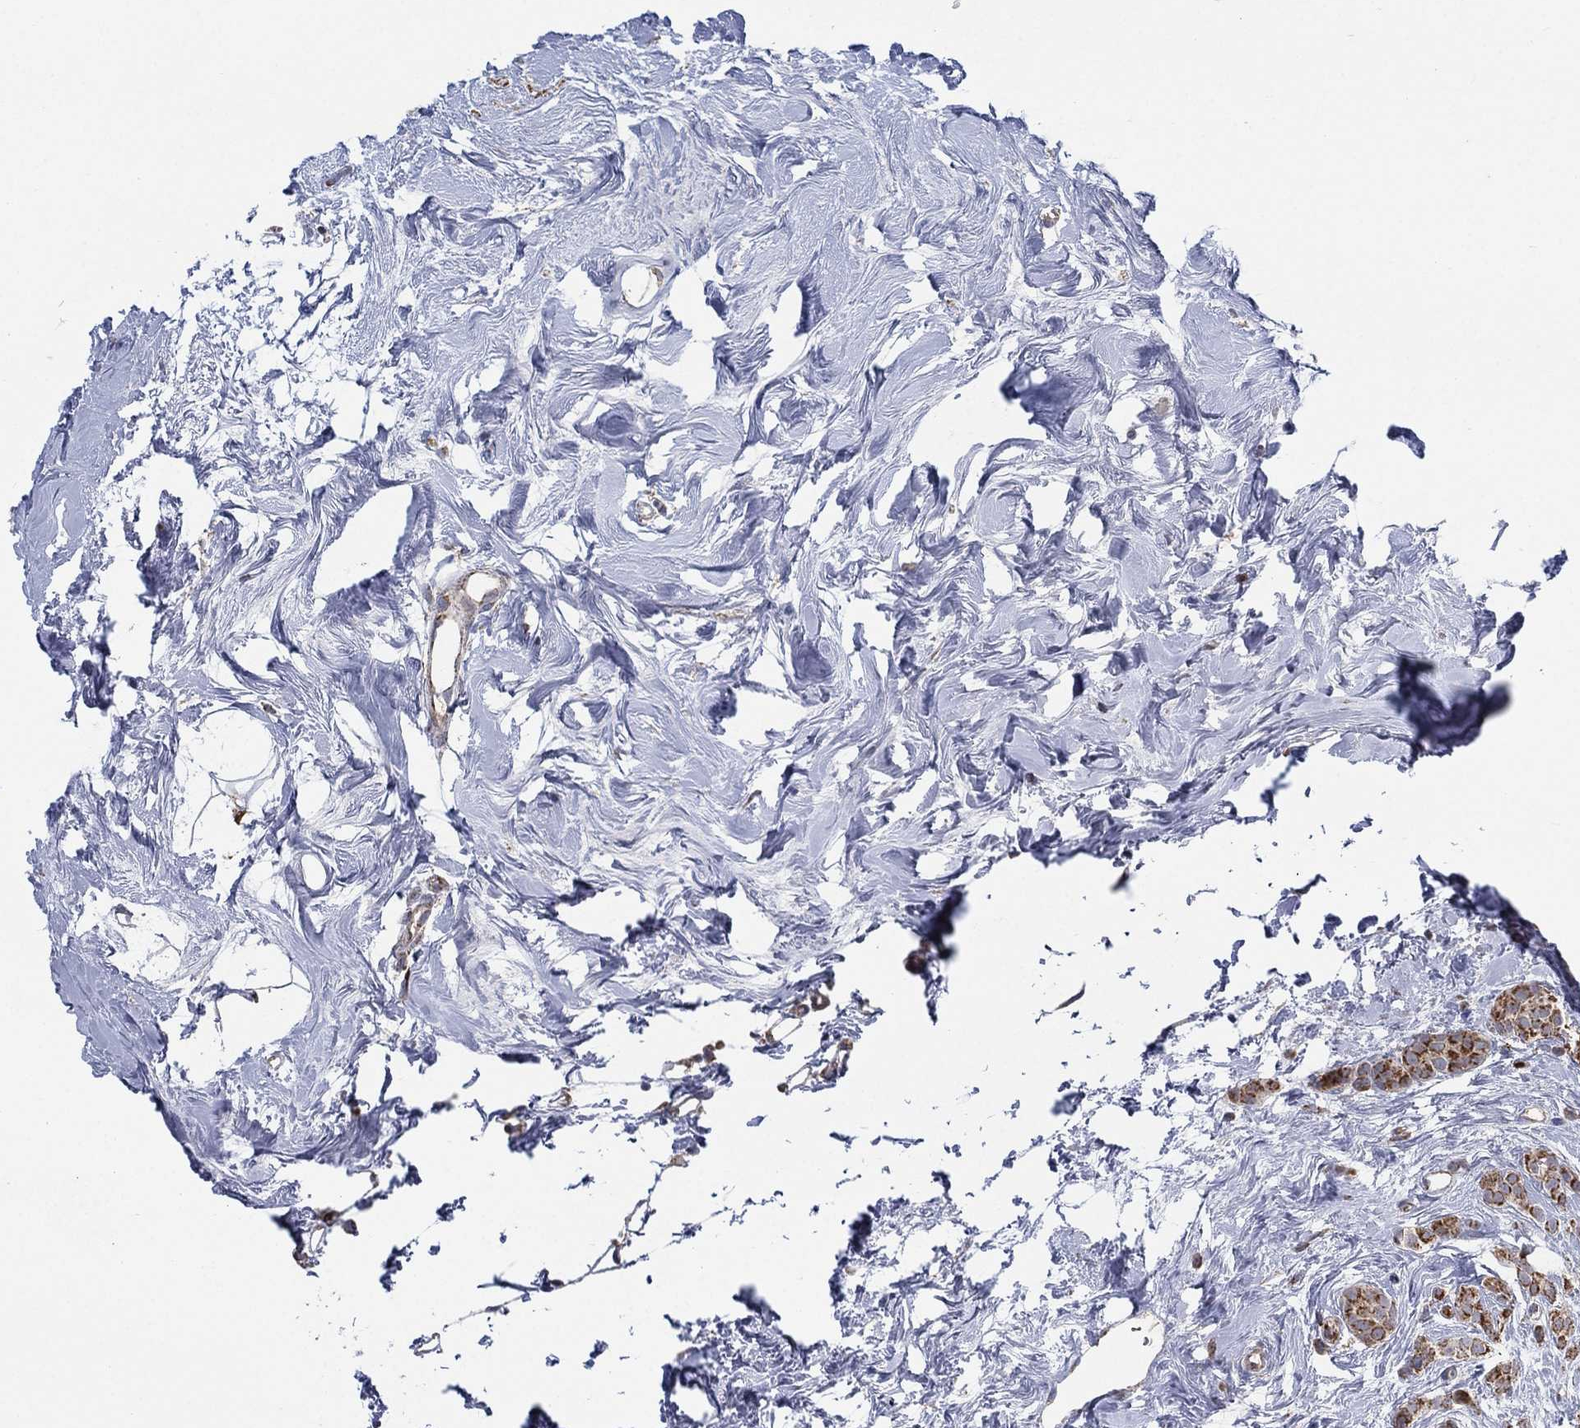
{"staining": {"intensity": "moderate", "quantity": ">75%", "location": "cytoplasmic/membranous"}, "tissue": "breast cancer", "cell_type": "Tumor cells", "image_type": "cancer", "snomed": [{"axis": "morphology", "description": "Lobular carcinoma"}, {"axis": "topography", "description": "Breast"}], "caption": "The immunohistochemical stain highlights moderate cytoplasmic/membranous positivity in tumor cells of breast cancer (lobular carcinoma) tissue.", "gene": "PSMG4", "patient": {"sex": "female", "age": 49}}